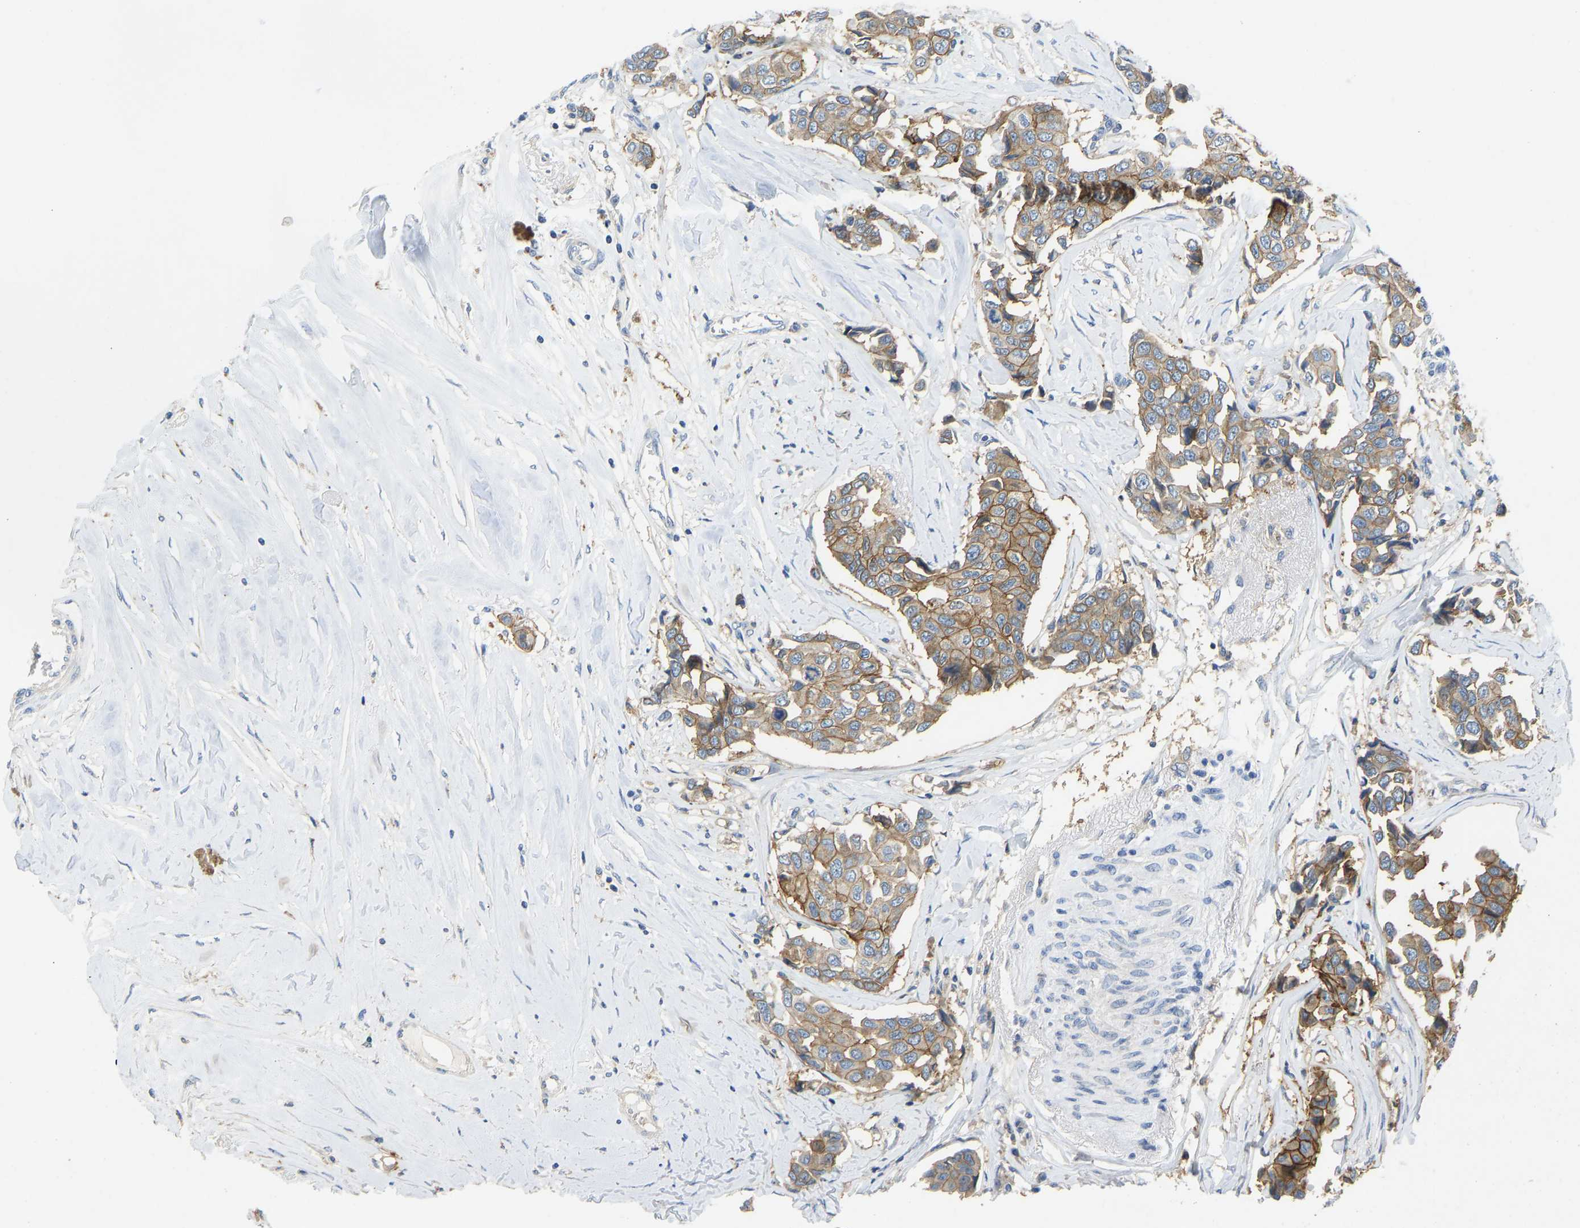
{"staining": {"intensity": "moderate", "quantity": ">75%", "location": "cytoplasmic/membranous"}, "tissue": "breast cancer", "cell_type": "Tumor cells", "image_type": "cancer", "snomed": [{"axis": "morphology", "description": "Duct carcinoma"}, {"axis": "topography", "description": "Breast"}], "caption": "Immunohistochemistry of human breast intraductal carcinoma demonstrates medium levels of moderate cytoplasmic/membranous positivity in about >75% of tumor cells.", "gene": "NDRG3", "patient": {"sex": "female", "age": 80}}